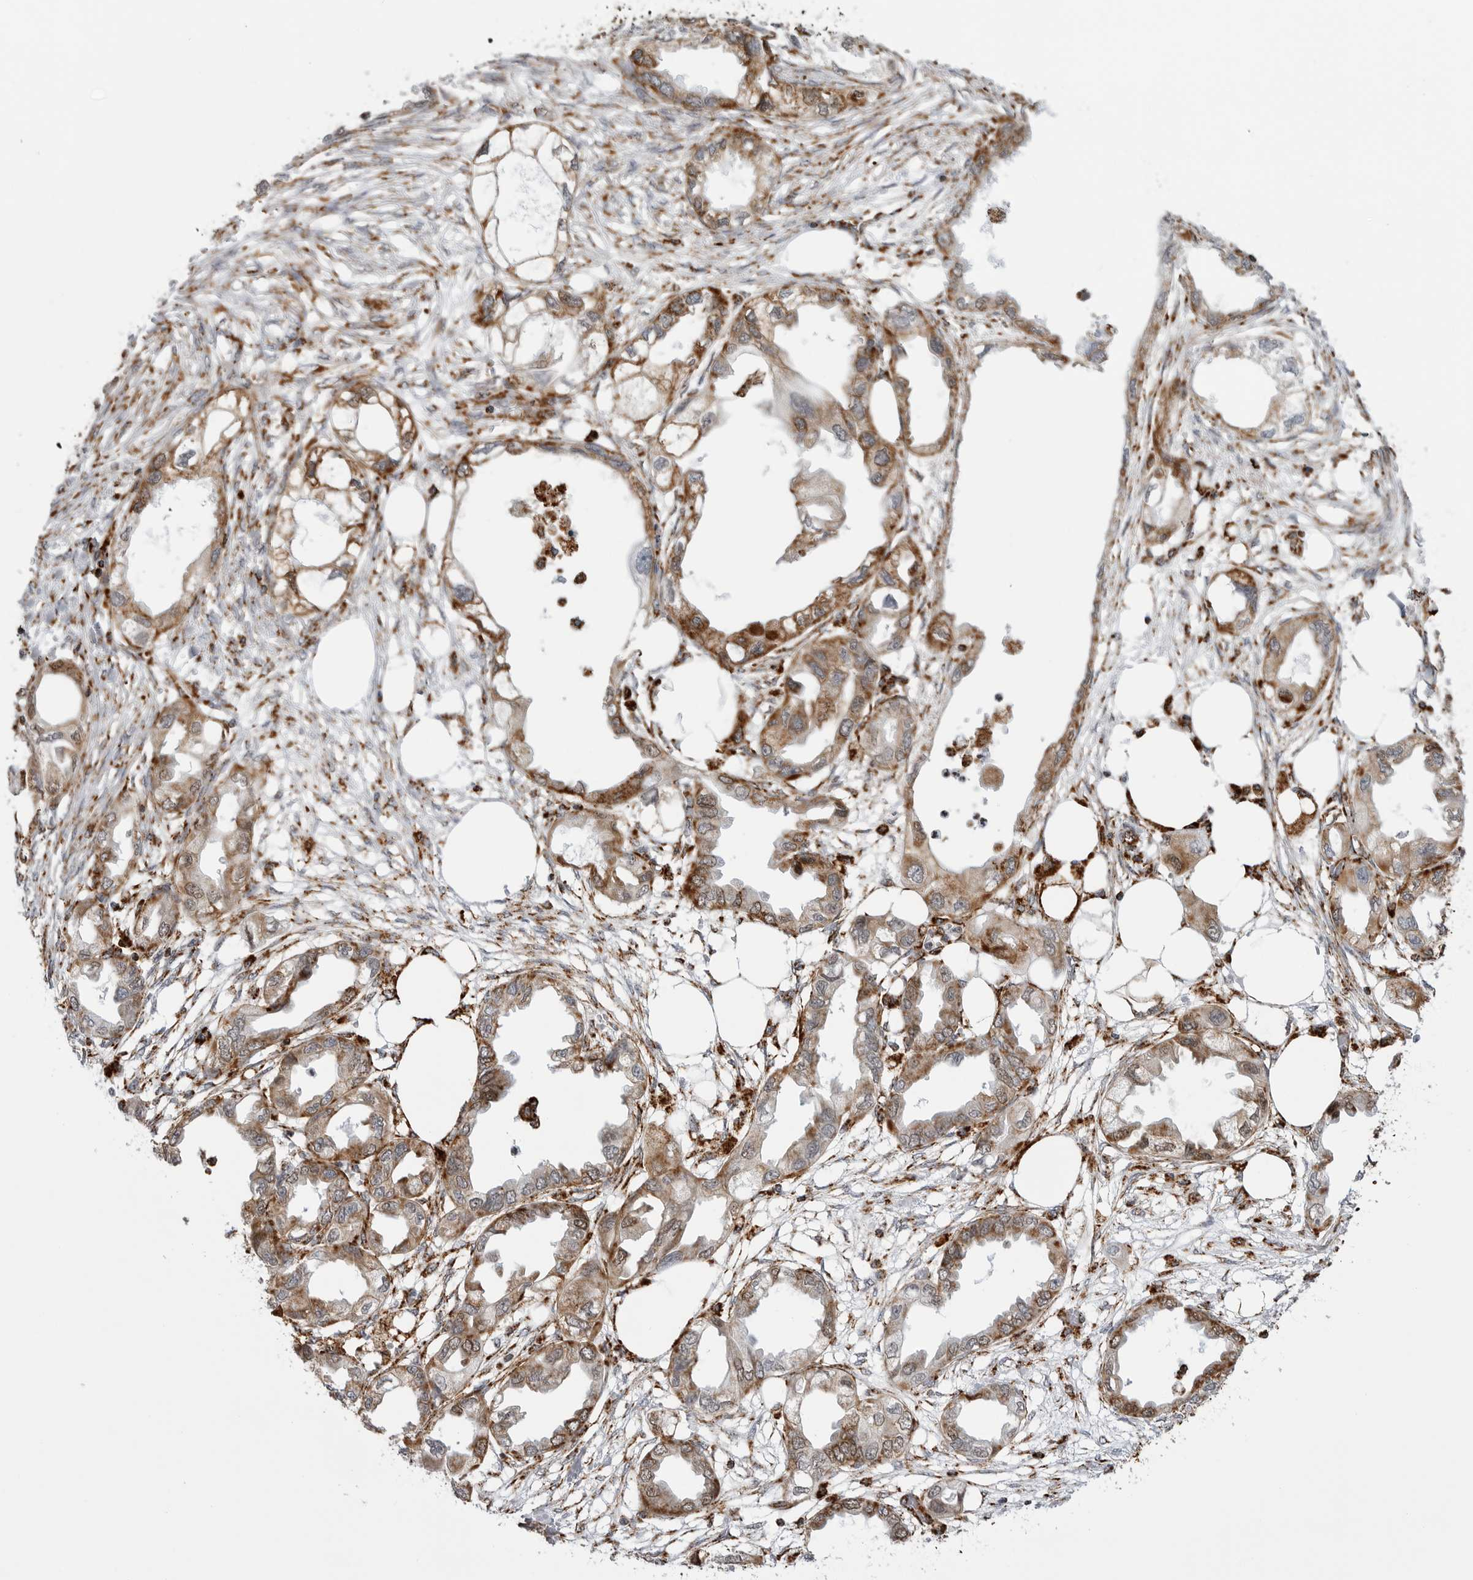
{"staining": {"intensity": "moderate", "quantity": ">75%", "location": "cytoplasmic/membranous"}, "tissue": "endometrial cancer", "cell_type": "Tumor cells", "image_type": "cancer", "snomed": [{"axis": "morphology", "description": "Adenocarcinoma, NOS"}, {"axis": "morphology", "description": "Adenocarcinoma, metastatic, NOS"}, {"axis": "topography", "description": "Adipose tissue"}, {"axis": "topography", "description": "Endometrium"}], "caption": "Tumor cells display moderate cytoplasmic/membranous positivity in approximately >75% of cells in metastatic adenocarcinoma (endometrial). (Brightfield microscopy of DAB IHC at high magnification).", "gene": "COX5A", "patient": {"sex": "female", "age": 67}}